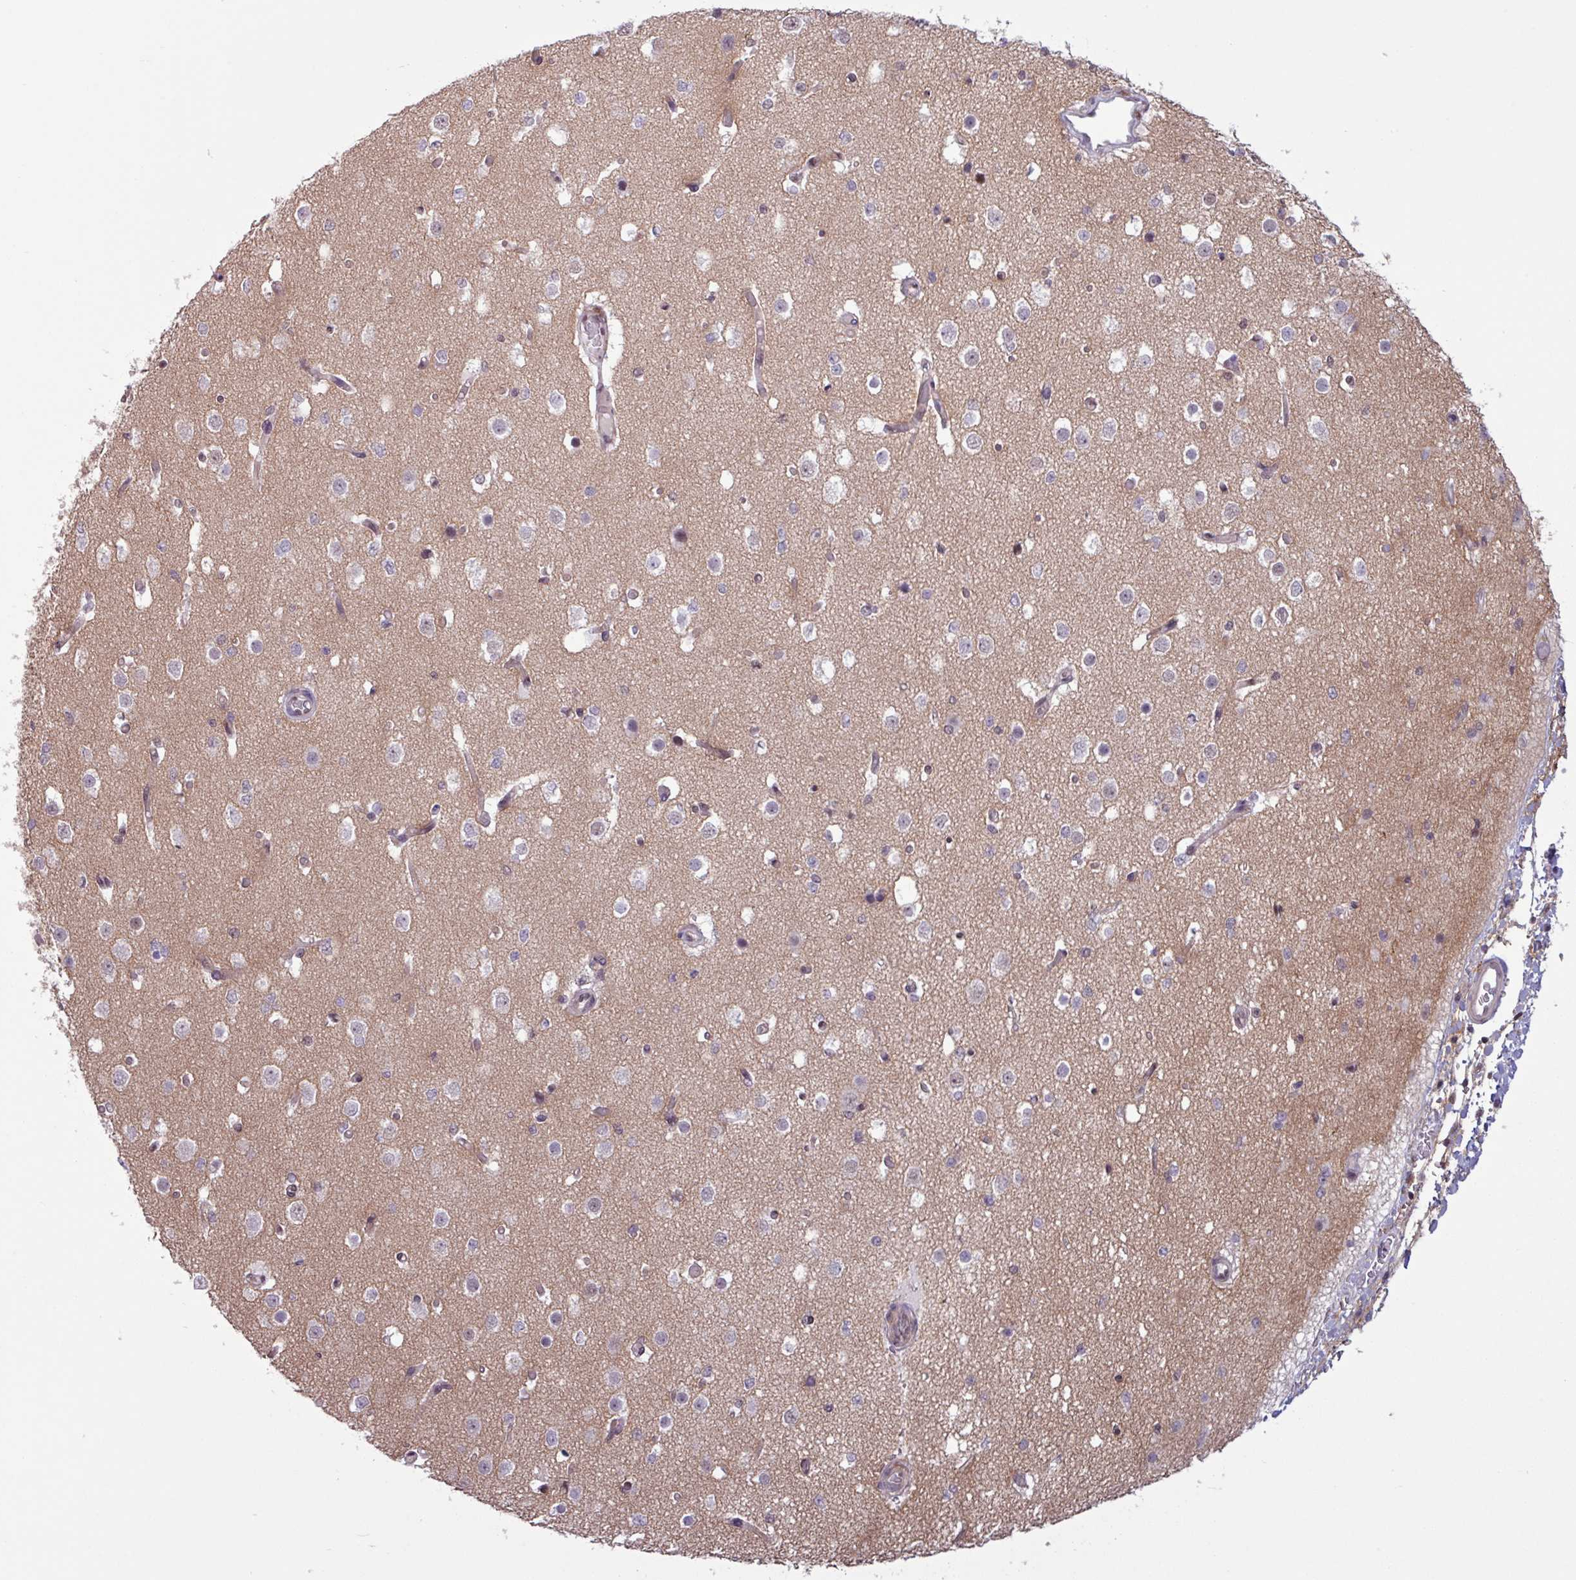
{"staining": {"intensity": "weak", "quantity": "25%-75%", "location": "nuclear"}, "tissue": "cerebral cortex", "cell_type": "Endothelial cells", "image_type": "normal", "snomed": [{"axis": "morphology", "description": "Normal tissue, NOS"}, {"axis": "morphology", "description": "Inflammation, NOS"}, {"axis": "topography", "description": "Cerebral cortex"}], "caption": "Immunohistochemical staining of unremarkable cerebral cortex exhibits 25%-75% levels of weak nuclear protein staining in approximately 25%-75% of endothelial cells.", "gene": "NOTCH2", "patient": {"sex": "male", "age": 6}}